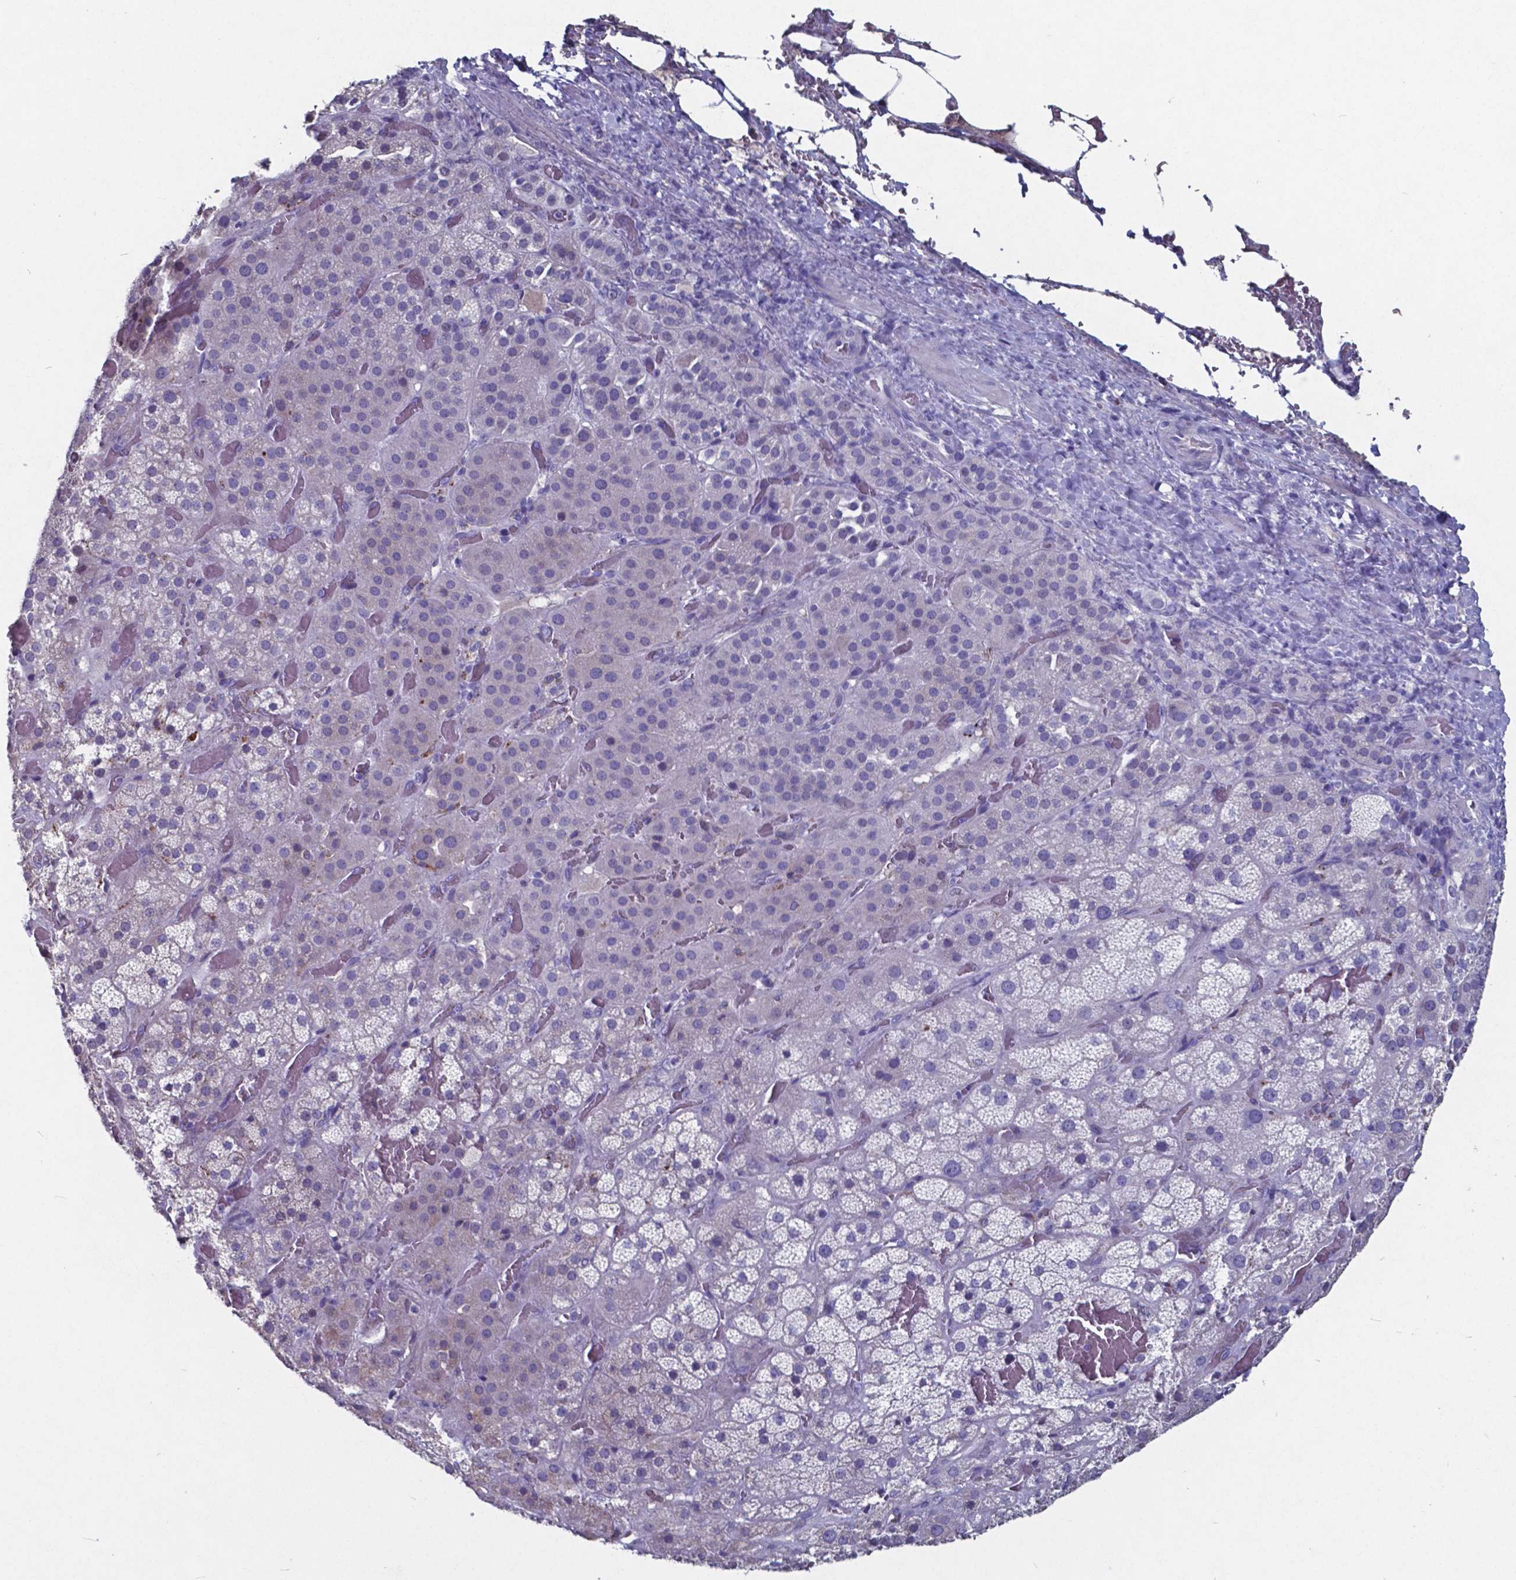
{"staining": {"intensity": "negative", "quantity": "none", "location": "none"}, "tissue": "adrenal gland", "cell_type": "Glandular cells", "image_type": "normal", "snomed": [{"axis": "morphology", "description": "Normal tissue, NOS"}, {"axis": "topography", "description": "Adrenal gland"}], "caption": "Immunohistochemistry photomicrograph of benign adrenal gland: adrenal gland stained with DAB (3,3'-diaminobenzidine) shows no significant protein positivity in glandular cells. The staining was performed using DAB (3,3'-diaminobenzidine) to visualize the protein expression in brown, while the nuclei were stained in blue with hematoxylin (Magnification: 20x).", "gene": "TTR", "patient": {"sex": "male", "age": 57}}